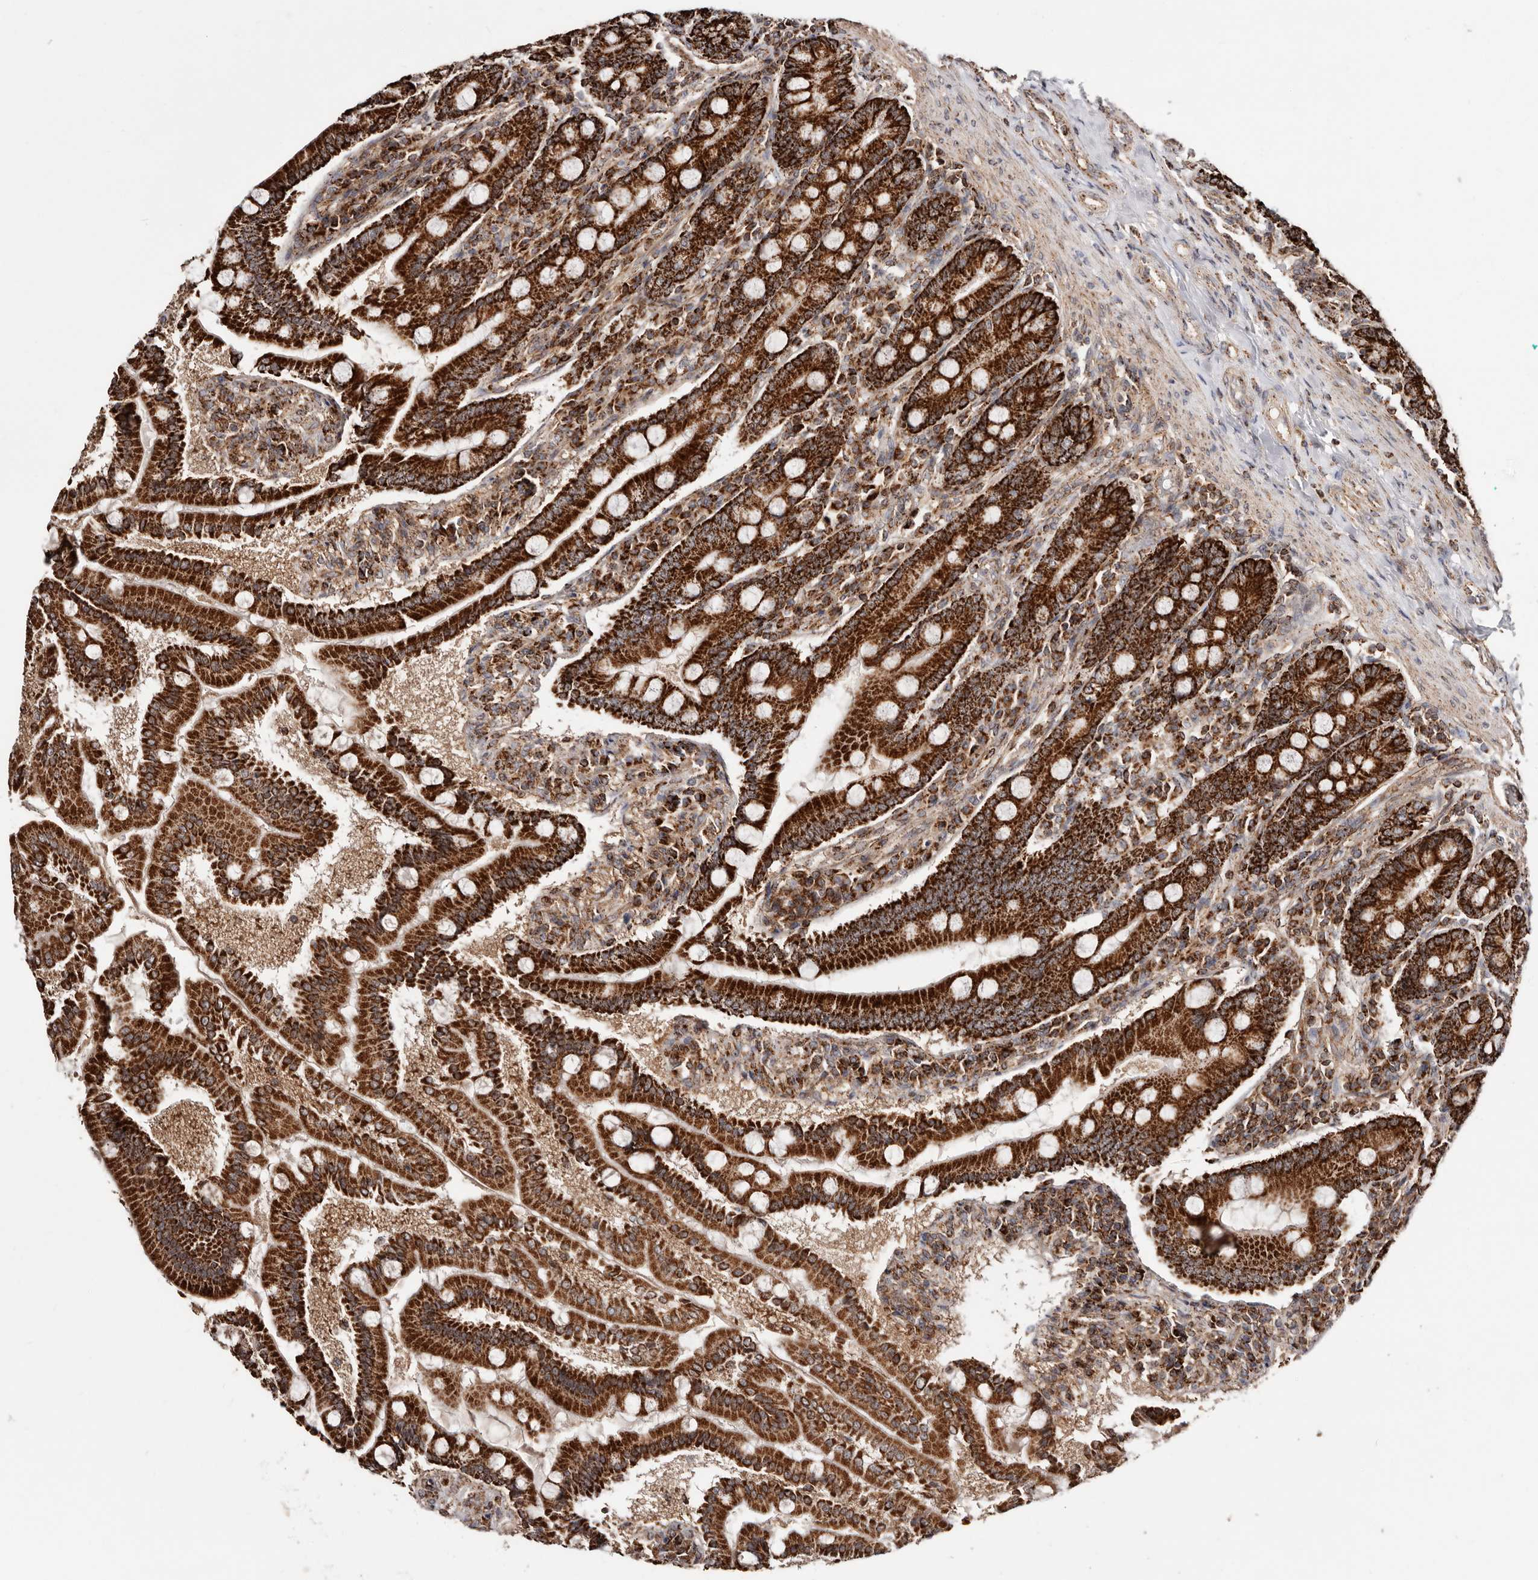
{"staining": {"intensity": "strong", "quantity": ">75%", "location": "cytoplasmic/membranous"}, "tissue": "duodenum", "cell_type": "Glandular cells", "image_type": "normal", "snomed": [{"axis": "morphology", "description": "Normal tissue, NOS"}, {"axis": "topography", "description": "Duodenum"}], "caption": "Immunohistochemistry of unremarkable human duodenum displays high levels of strong cytoplasmic/membranous positivity in approximately >75% of glandular cells.", "gene": "PRKACB", "patient": {"sex": "male", "age": 50}}